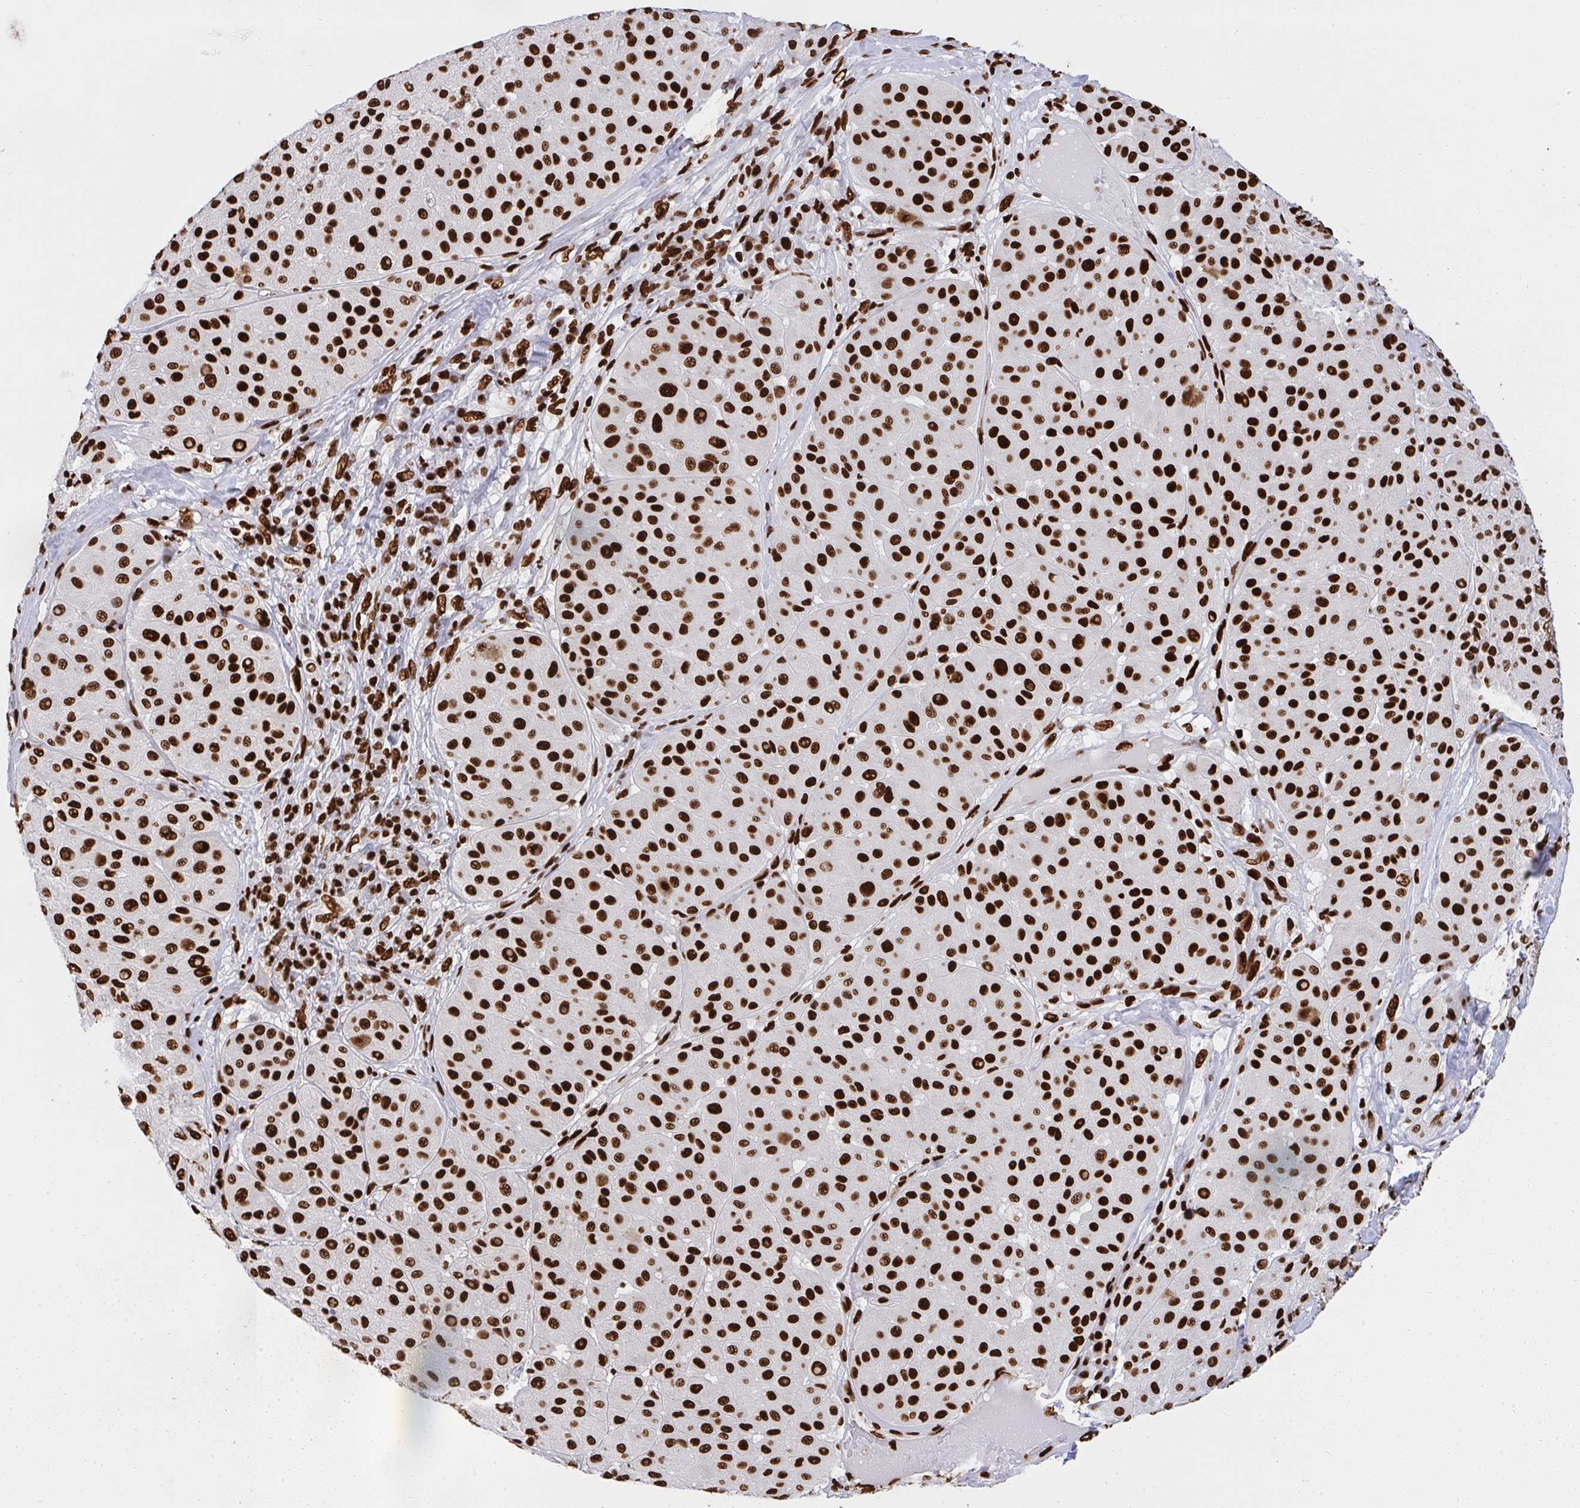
{"staining": {"intensity": "strong", "quantity": ">75%", "location": "nuclear"}, "tissue": "melanoma", "cell_type": "Tumor cells", "image_type": "cancer", "snomed": [{"axis": "morphology", "description": "Malignant melanoma, Metastatic site"}, {"axis": "topography", "description": "Smooth muscle"}], "caption": "Immunohistochemical staining of human malignant melanoma (metastatic site) shows strong nuclear protein expression in about >75% of tumor cells. (Brightfield microscopy of DAB IHC at high magnification).", "gene": "HNRNPL", "patient": {"sex": "male", "age": 41}}